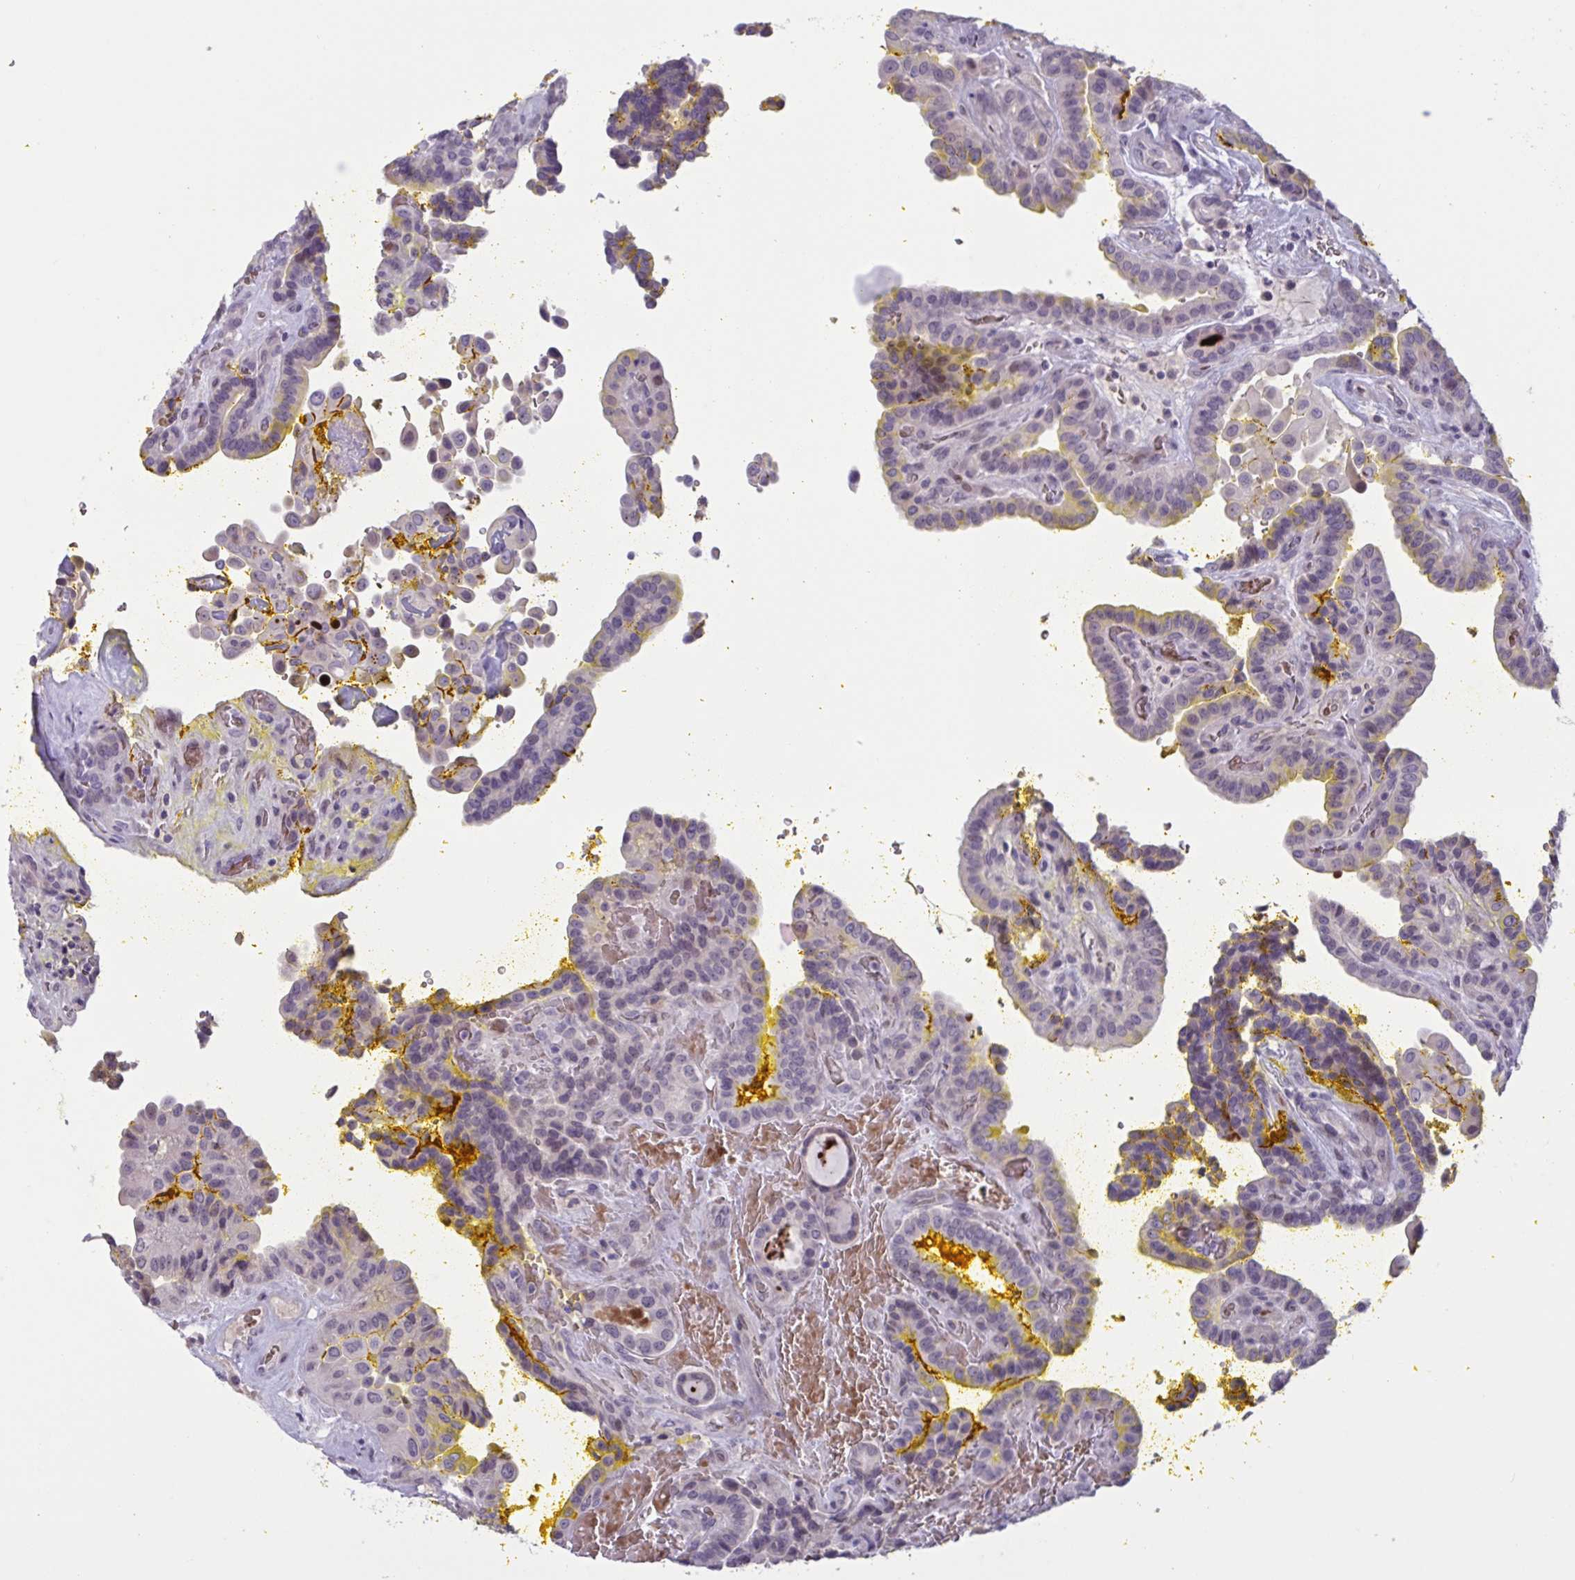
{"staining": {"intensity": "negative", "quantity": "none", "location": "none"}, "tissue": "thyroid cancer", "cell_type": "Tumor cells", "image_type": "cancer", "snomed": [{"axis": "morphology", "description": "Papillary adenocarcinoma, NOS"}, {"axis": "topography", "description": "Thyroid gland"}], "caption": "An immunohistochemistry (IHC) image of thyroid cancer is shown. There is no staining in tumor cells of thyroid cancer.", "gene": "RFPL4B", "patient": {"sex": "male", "age": 87}}